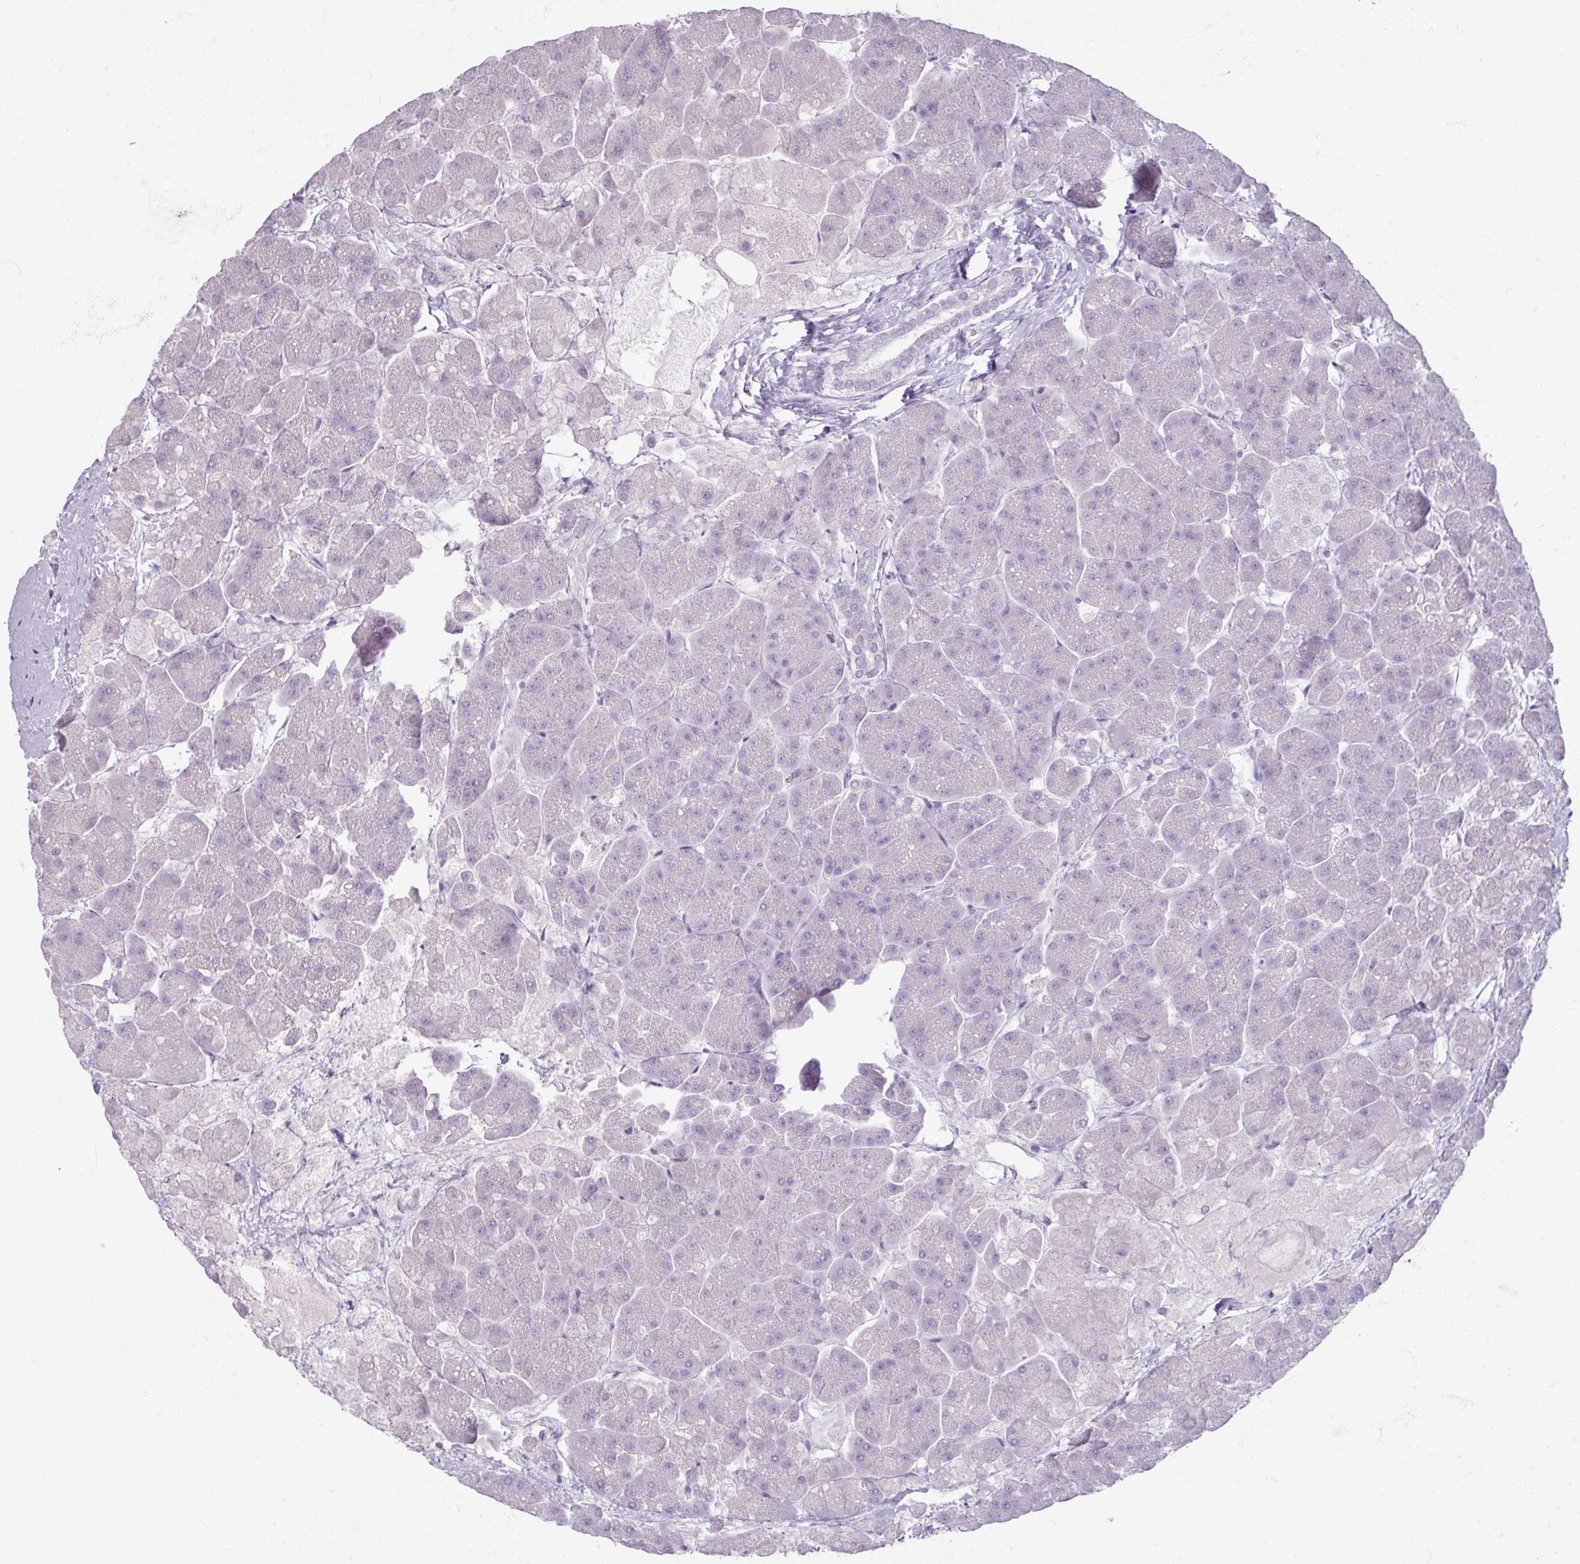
{"staining": {"intensity": "negative", "quantity": "none", "location": "none"}, "tissue": "pancreas", "cell_type": "Exocrine glandular cells", "image_type": "normal", "snomed": [{"axis": "morphology", "description": "Normal tissue, NOS"}, {"axis": "topography", "description": "Pancreas"}, {"axis": "topography", "description": "Peripheral nerve tissue"}], "caption": "The image demonstrates no staining of exocrine glandular cells in normal pancreas. (DAB IHC visualized using brightfield microscopy, high magnification).", "gene": "SLC27A5", "patient": {"sex": "male", "age": 54}}